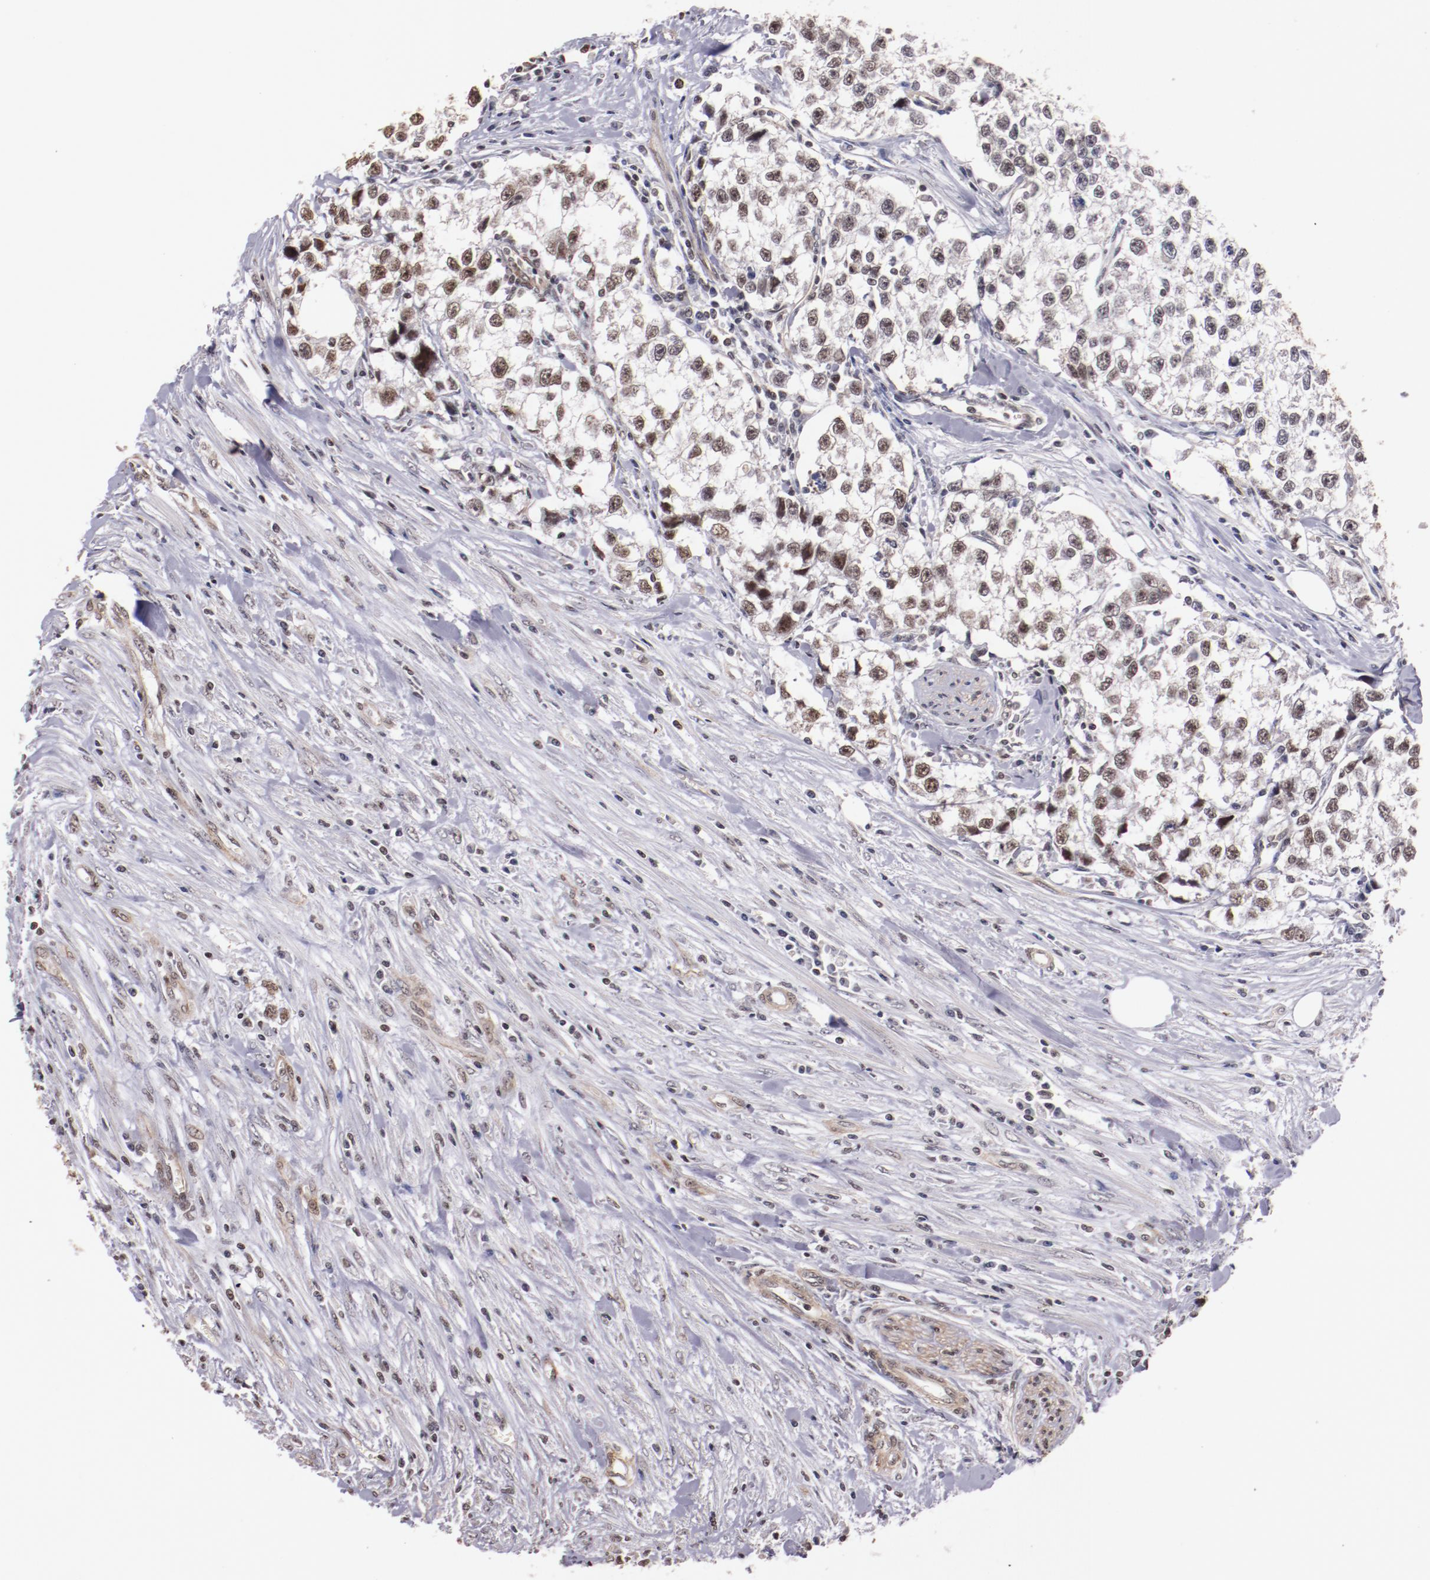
{"staining": {"intensity": "weak", "quantity": "<25%", "location": "nuclear"}, "tissue": "testis cancer", "cell_type": "Tumor cells", "image_type": "cancer", "snomed": [{"axis": "morphology", "description": "Seminoma, NOS"}, {"axis": "morphology", "description": "Carcinoma, Embryonal, NOS"}, {"axis": "topography", "description": "Testis"}], "caption": "Embryonal carcinoma (testis) was stained to show a protein in brown. There is no significant positivity in tumor cells.", "gene": "STAG2", "patient": {"sex": "male", "age": 30}}